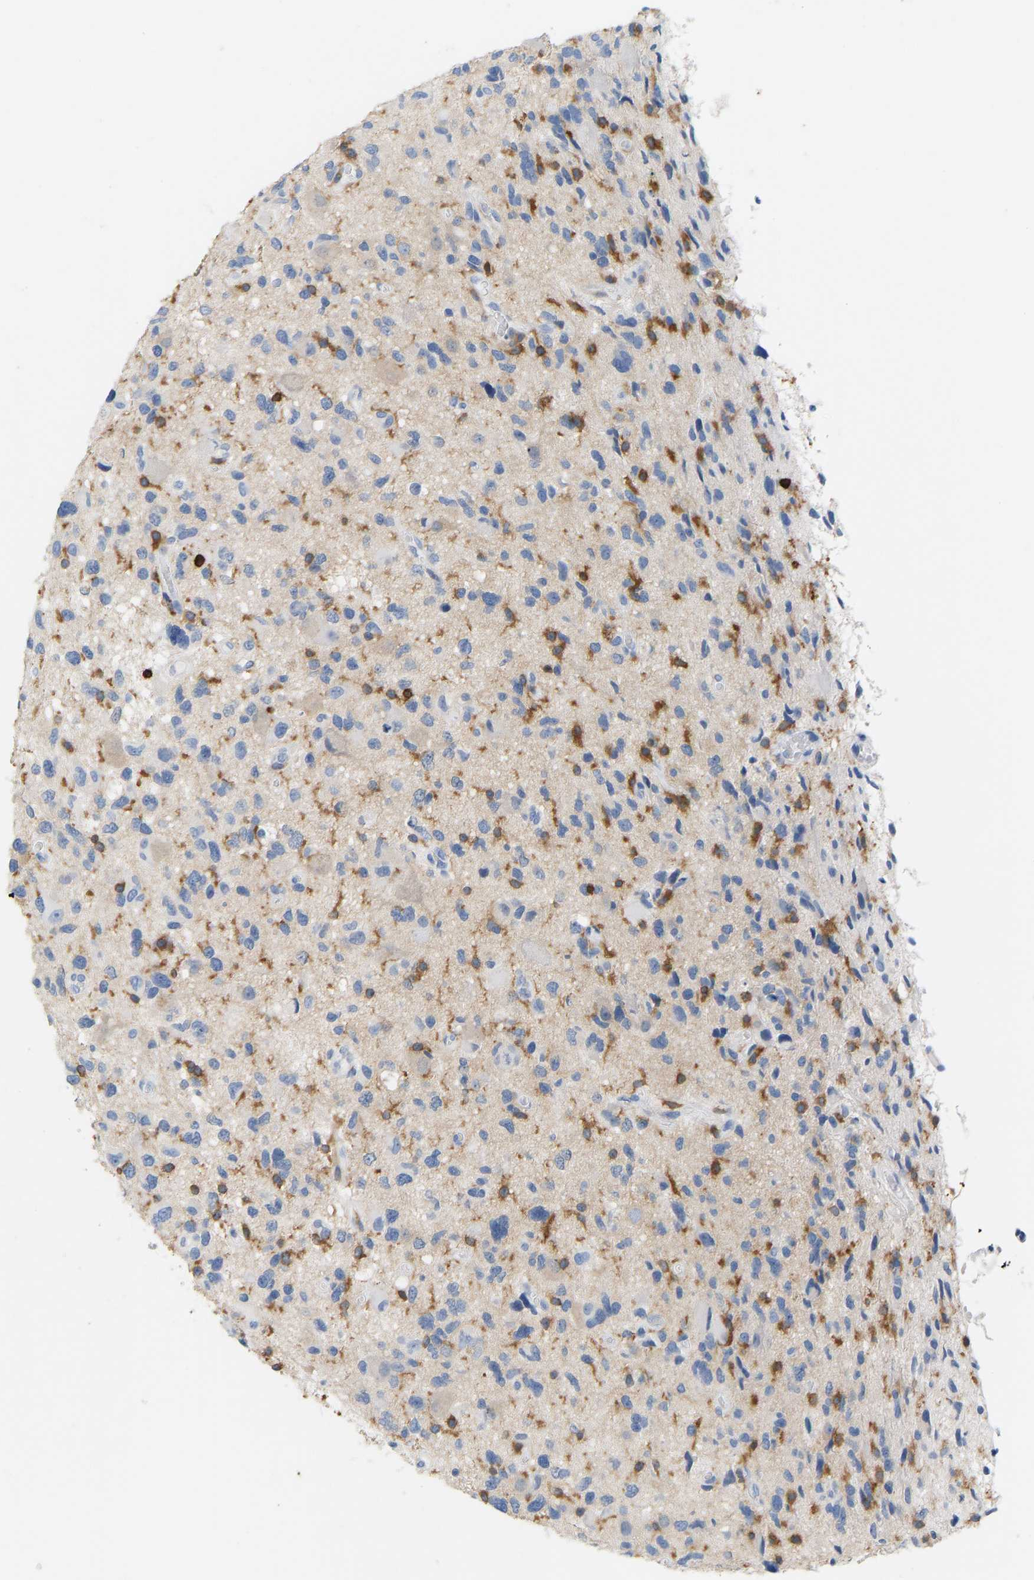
{"staining": {"intensity": "negative", "quantity": "none", "location": "none"}, "tissue": "glioma", "cell_type": "Tumor cells", "image_type": "cancer", "snomed": [{"axis": "morphology", "description": "Glioma, malignant, High grade"}, {"axis": "topography", "description": "Brain"}], "caption": "DAB (3,3'-diaminobenzidine) immunohistochemical staining of glioma exhibits no significant positivity in tumor cells. (DAB (3,3'-diaminobenzidine) IHC with hematoxylin counter stain).", "gene": "EVL", "patient": {"sex": "male", "age": 33}}